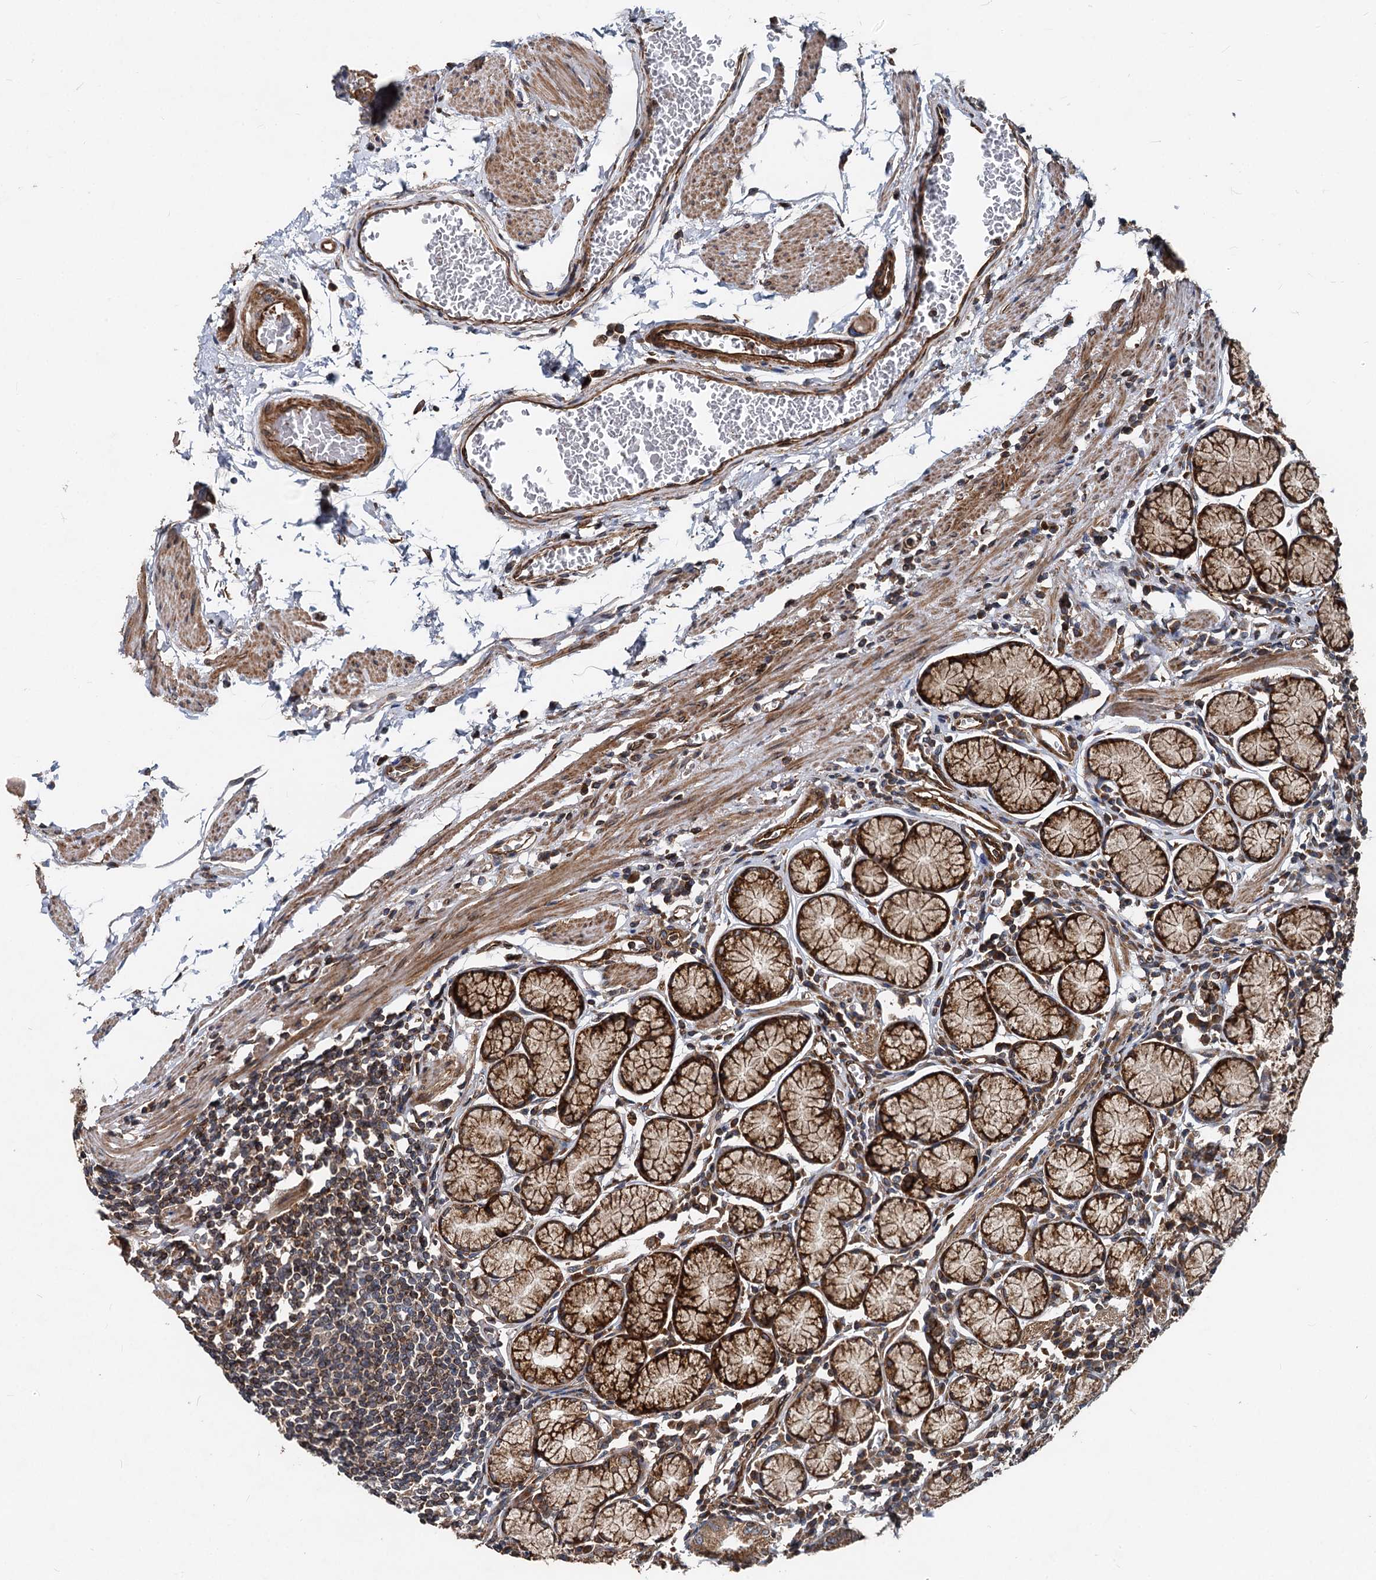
{"staining": {"intensity": "strong", "quantity": ">75%", "location": "cytoplasmic/membranous"}, "tissue": "stomach", "cell_type": "Glandular cells", "image_type": "normal", "snomed": [{"axis": "morphology", "description": "Normal tissue, NOS"}, {"axis": "topography", "description": "Stomach"}], "caption": "Protein expression by immunohistochemistry demonstrates strong cytoplasmic/membranous expression in about >75% of glandular cells in normal stomach. The staining is performed using DAB (3,3'-diaminobenzidine) brown chromogen to label protein expression. The nuclei are counter-stained blue using hematoxylin.", "gene": "STIM1", "patient": {"sex": "male", "age": 55}}